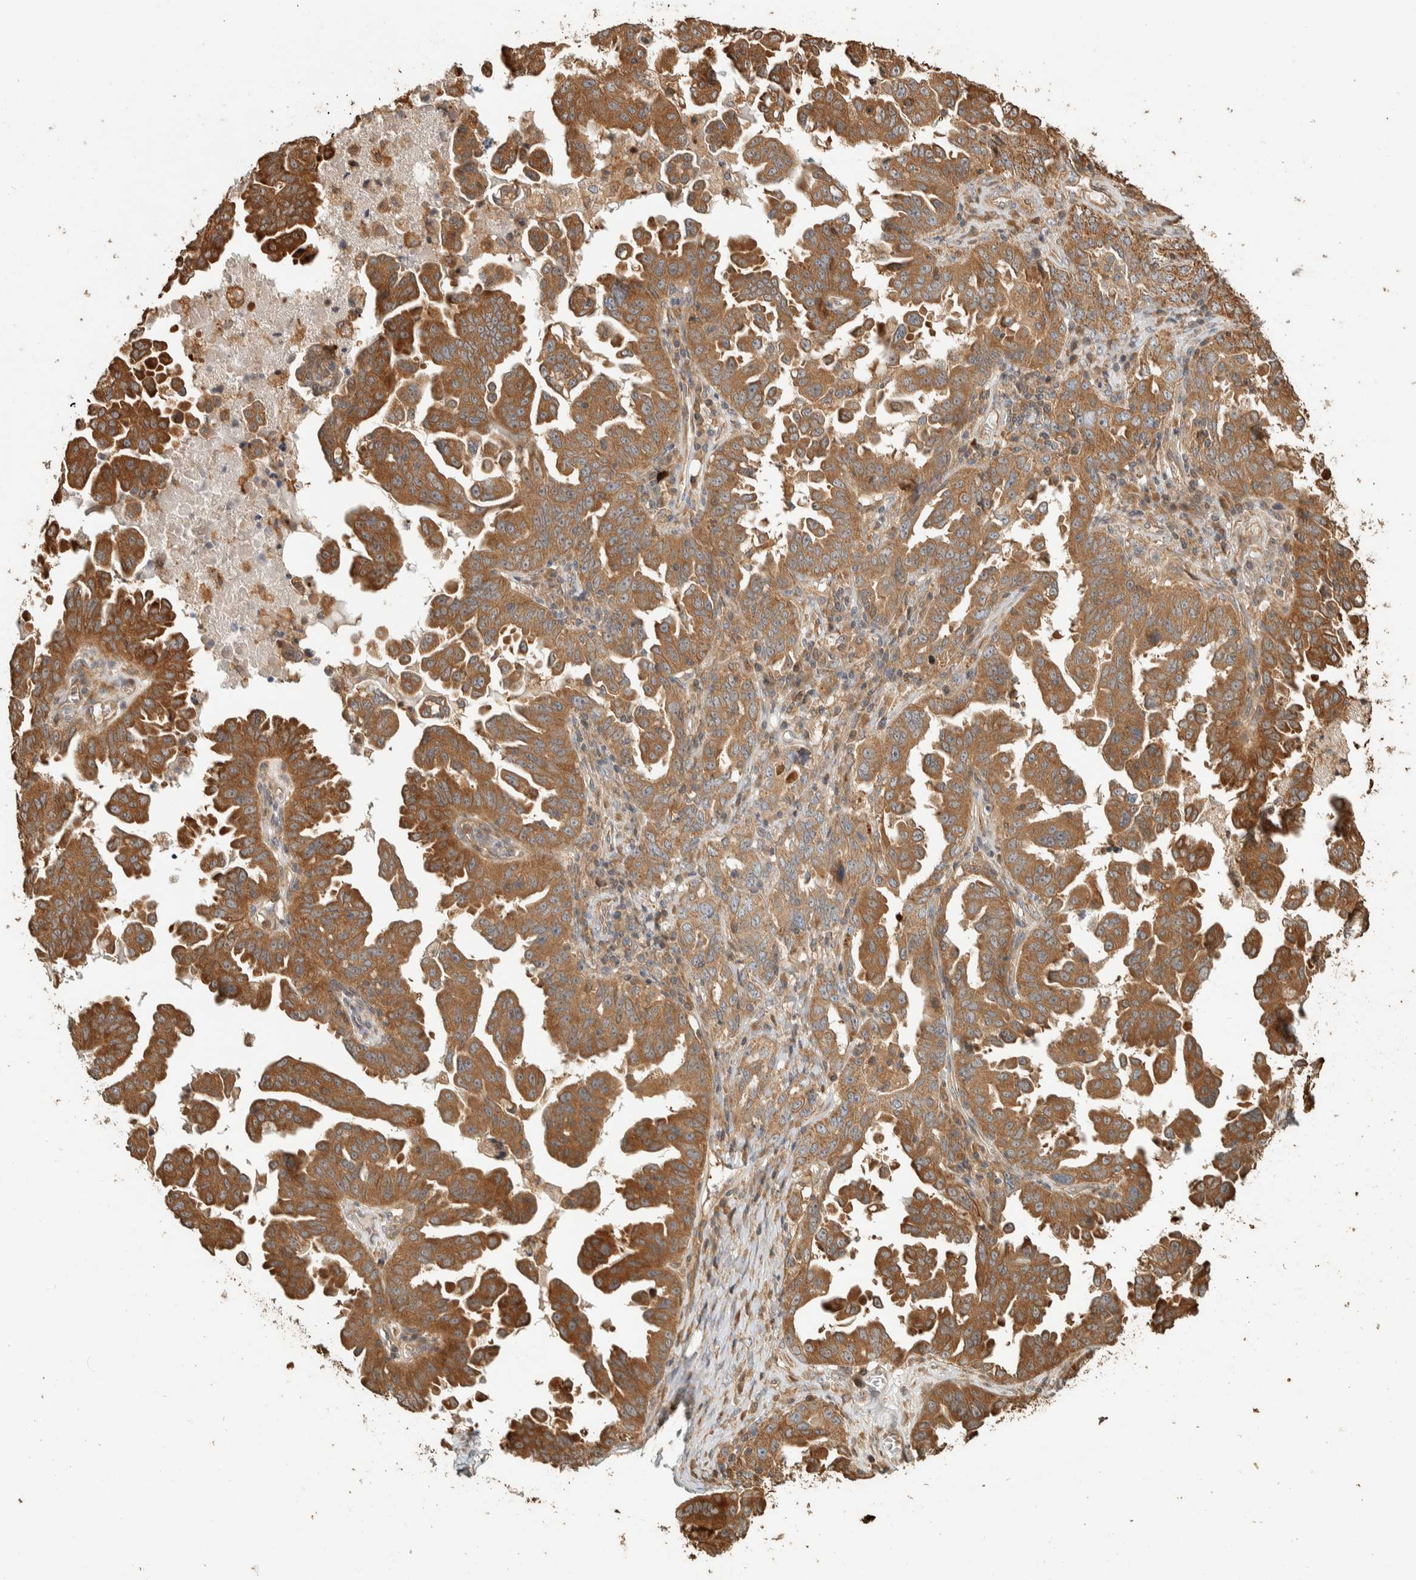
{"staining": {"intensity": "moderate", "quantity": ">75%", "location": "cytoplasmic/membranous"}, "tissue": "ovarian cancer", "cell_type": "Tumor cells", "image_type": "cancer", "snomed": [{"axis": "morphology", "description": "Carcinoma, endometroid"}, {"axis": "topography", "description": "Ovary"}], "caption": "Endometroid carcinoma (ovarian) stained for a protein (brown) reveals moderate cytoplasmic/membranous positive staining in about >75% of tumor cells.", "gene": "EXOC7", "patient": {"sex": "female", "age": 62}}